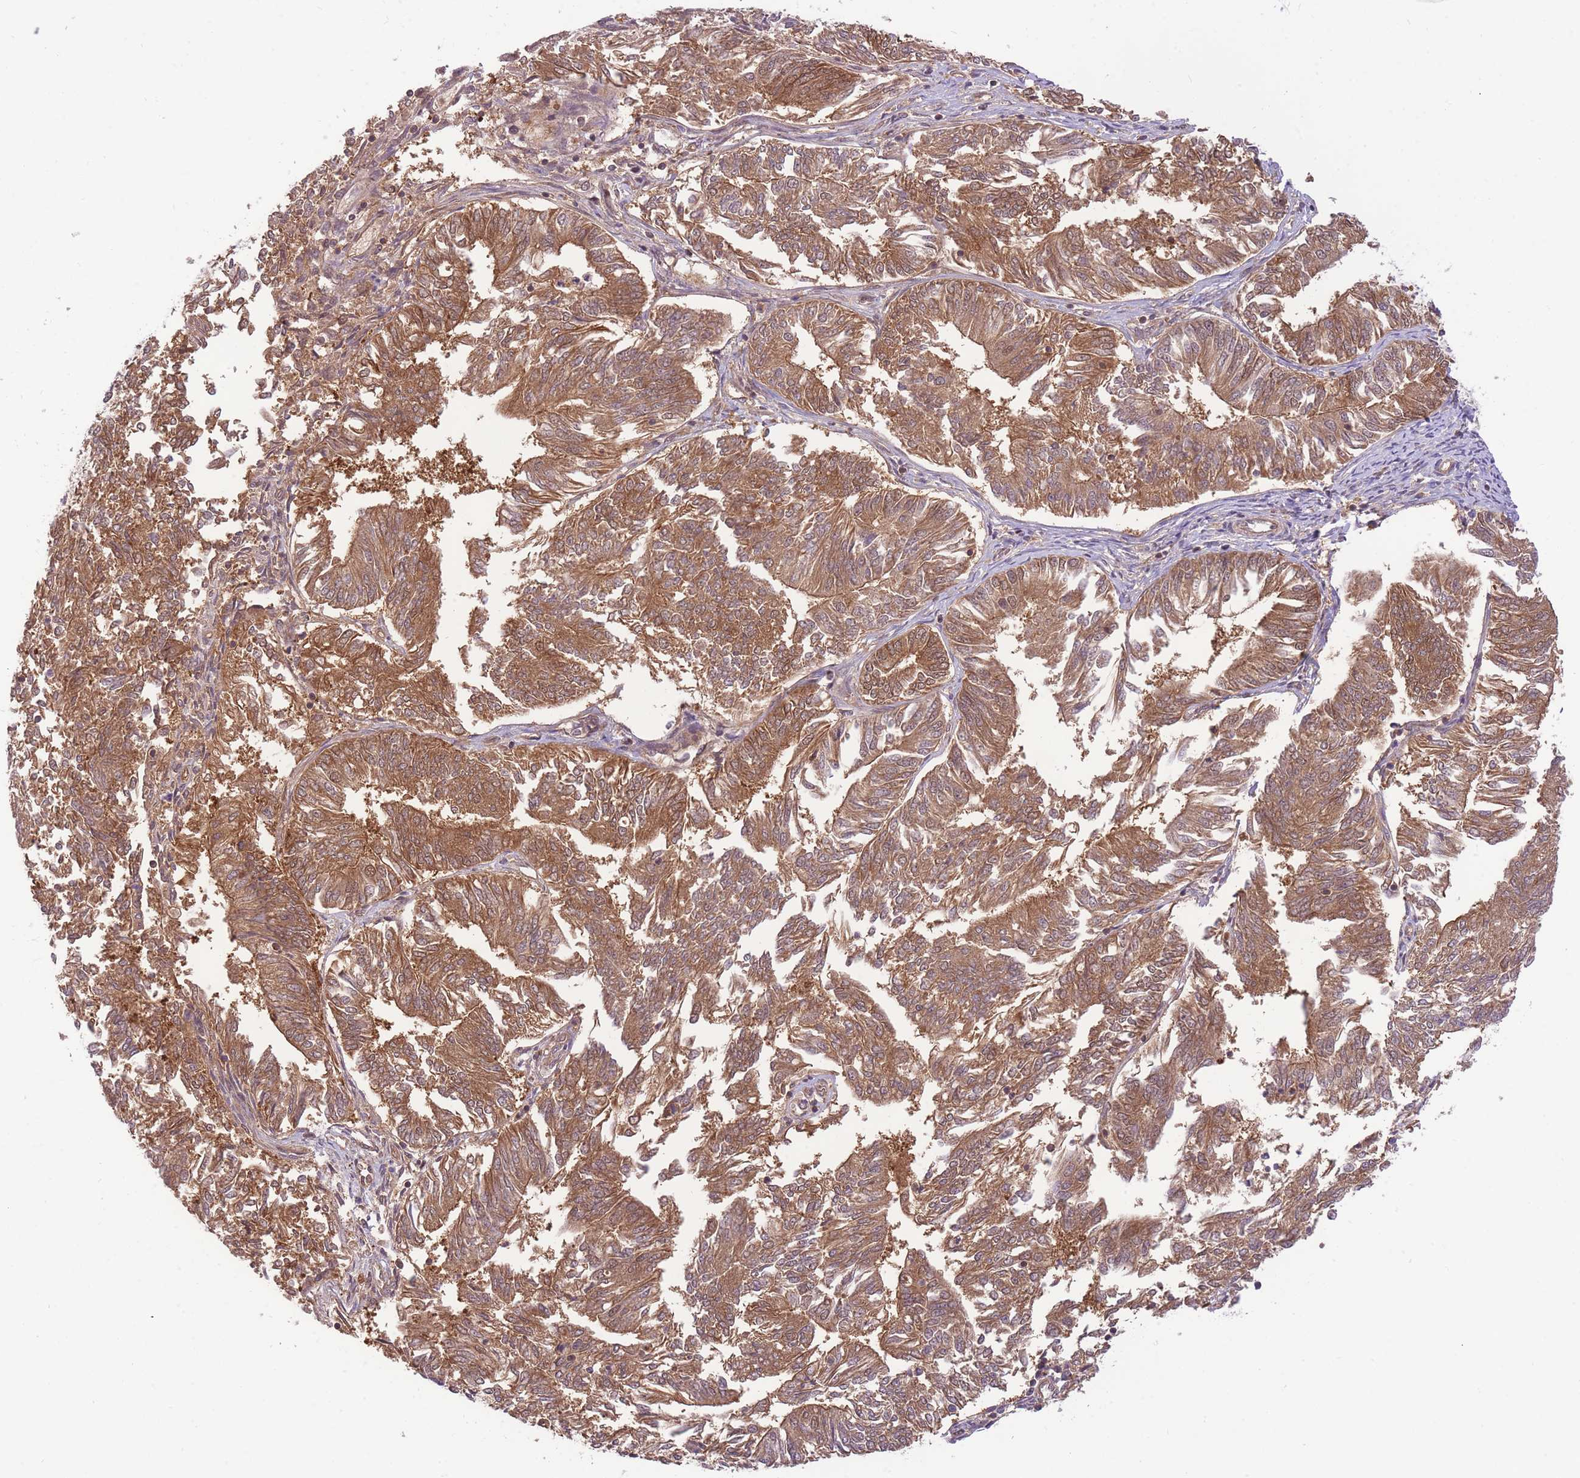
{"staining": {"intensity": "moderate", "quantity": ">75%", "location": "cytoplasmic/membranous"}, "tissue": "endometrial cancer", "cell_type": "Tumor cells", "image_type": "cancer", "snomed": [{"axis": "morphology", "description": "Adenocarcinoma, NOS"}, {"axis": "topography", "description": "Endometrium"}], "caption": "Protein analysis of endometrial adenocarcinoma tissue shows moderate cytoplasmic/membranous positivity in about >75% of tumor cells.", "gene": "PREP", "patient": {"sex": "female", "age": 58}}